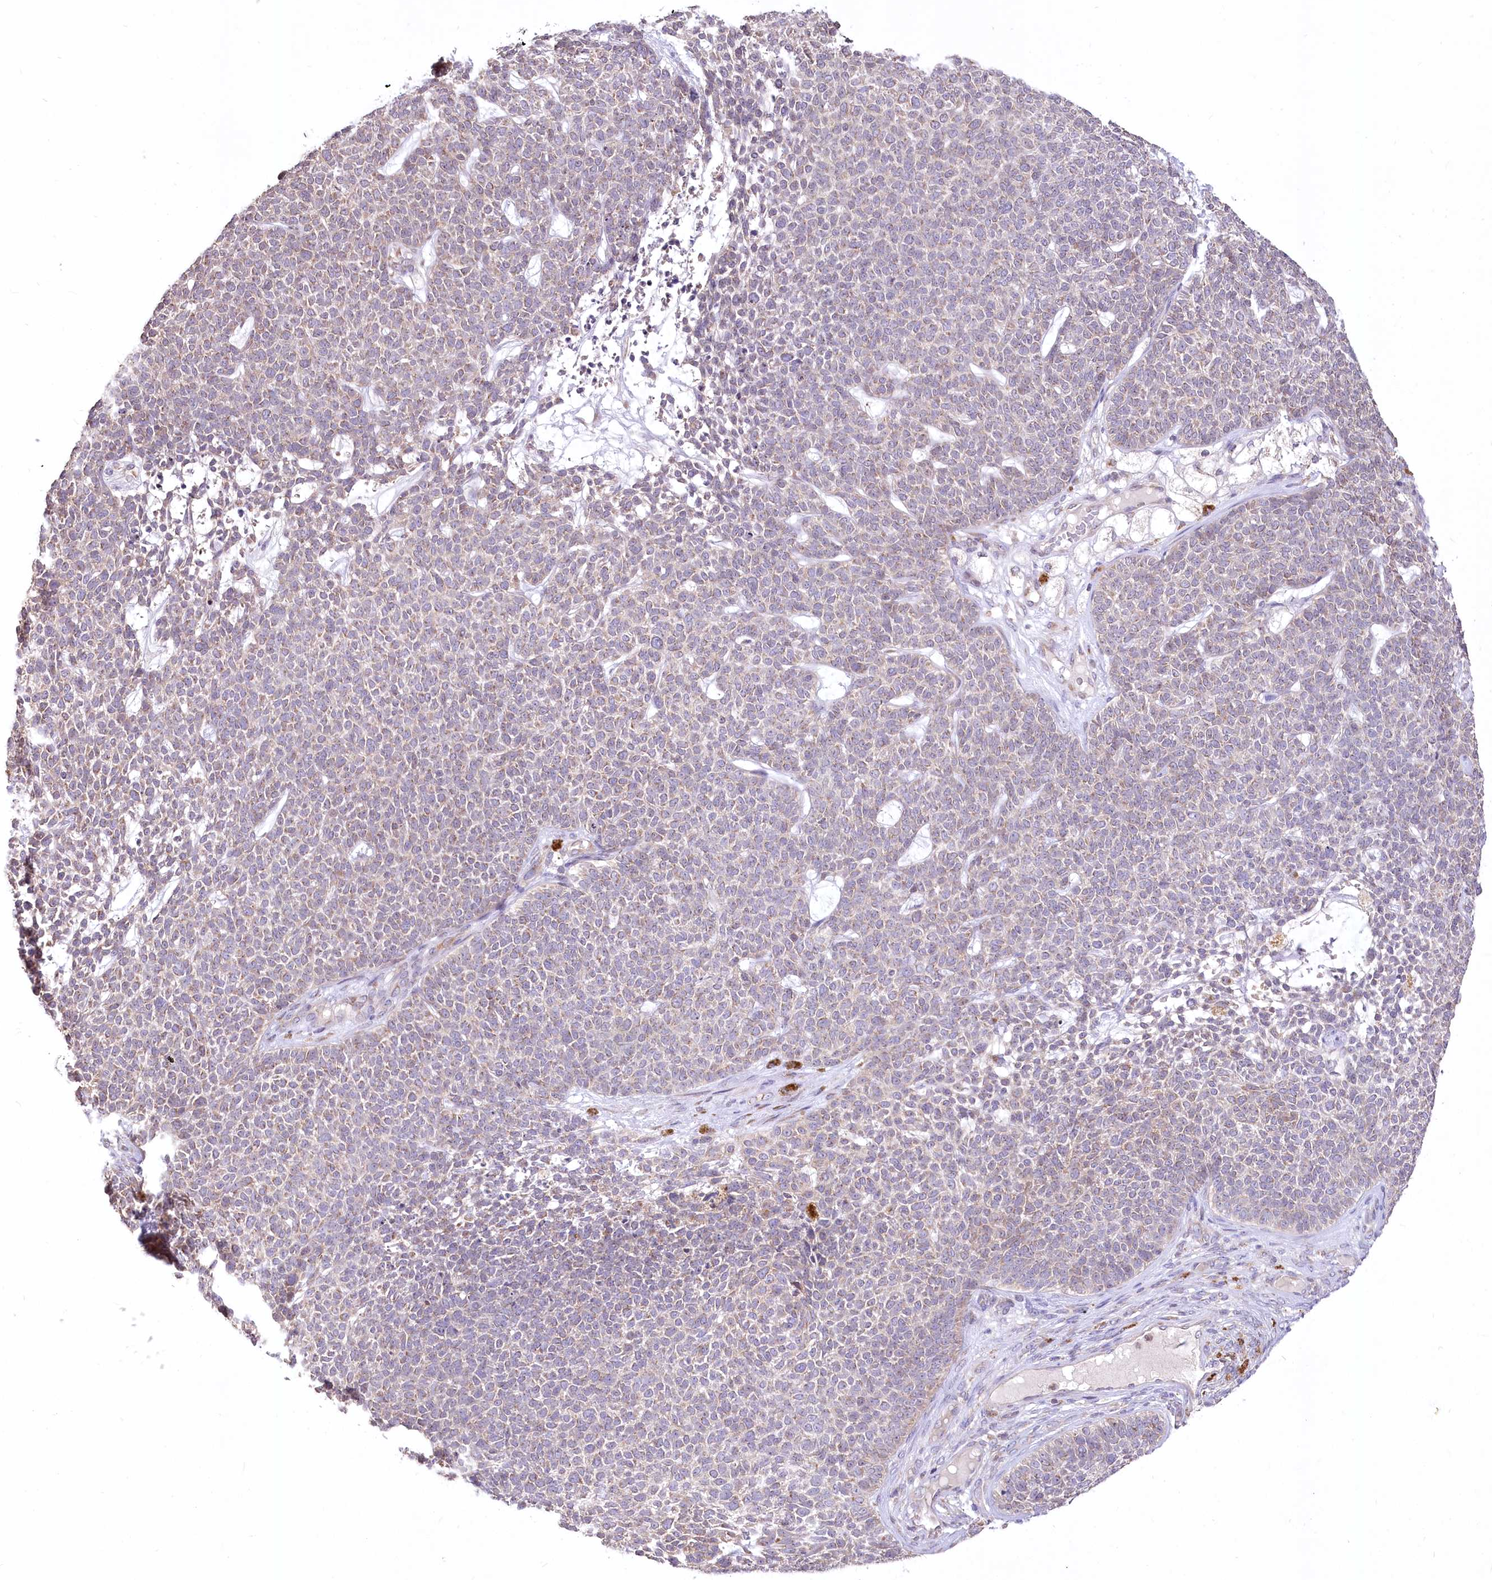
{"staining": {"intensity": "weak", "quantity": "<25%", "location": "cytoplasmic/membranous"}, "tissue": "skin cancer", "cell_type": "Tumor cells", "image_type": "cancer", "snomed": [{"axis": "morphology", "description": "Basal cell carcinoma"}, {"axis": "topography", "description": "Skin"}], "caption": "This is an IHC micrograph of human skin basal cell carcinoma. There is no expression in tumor cells.", "gene": "STT3B", "patient": {"sex": "female", "age": 84}}